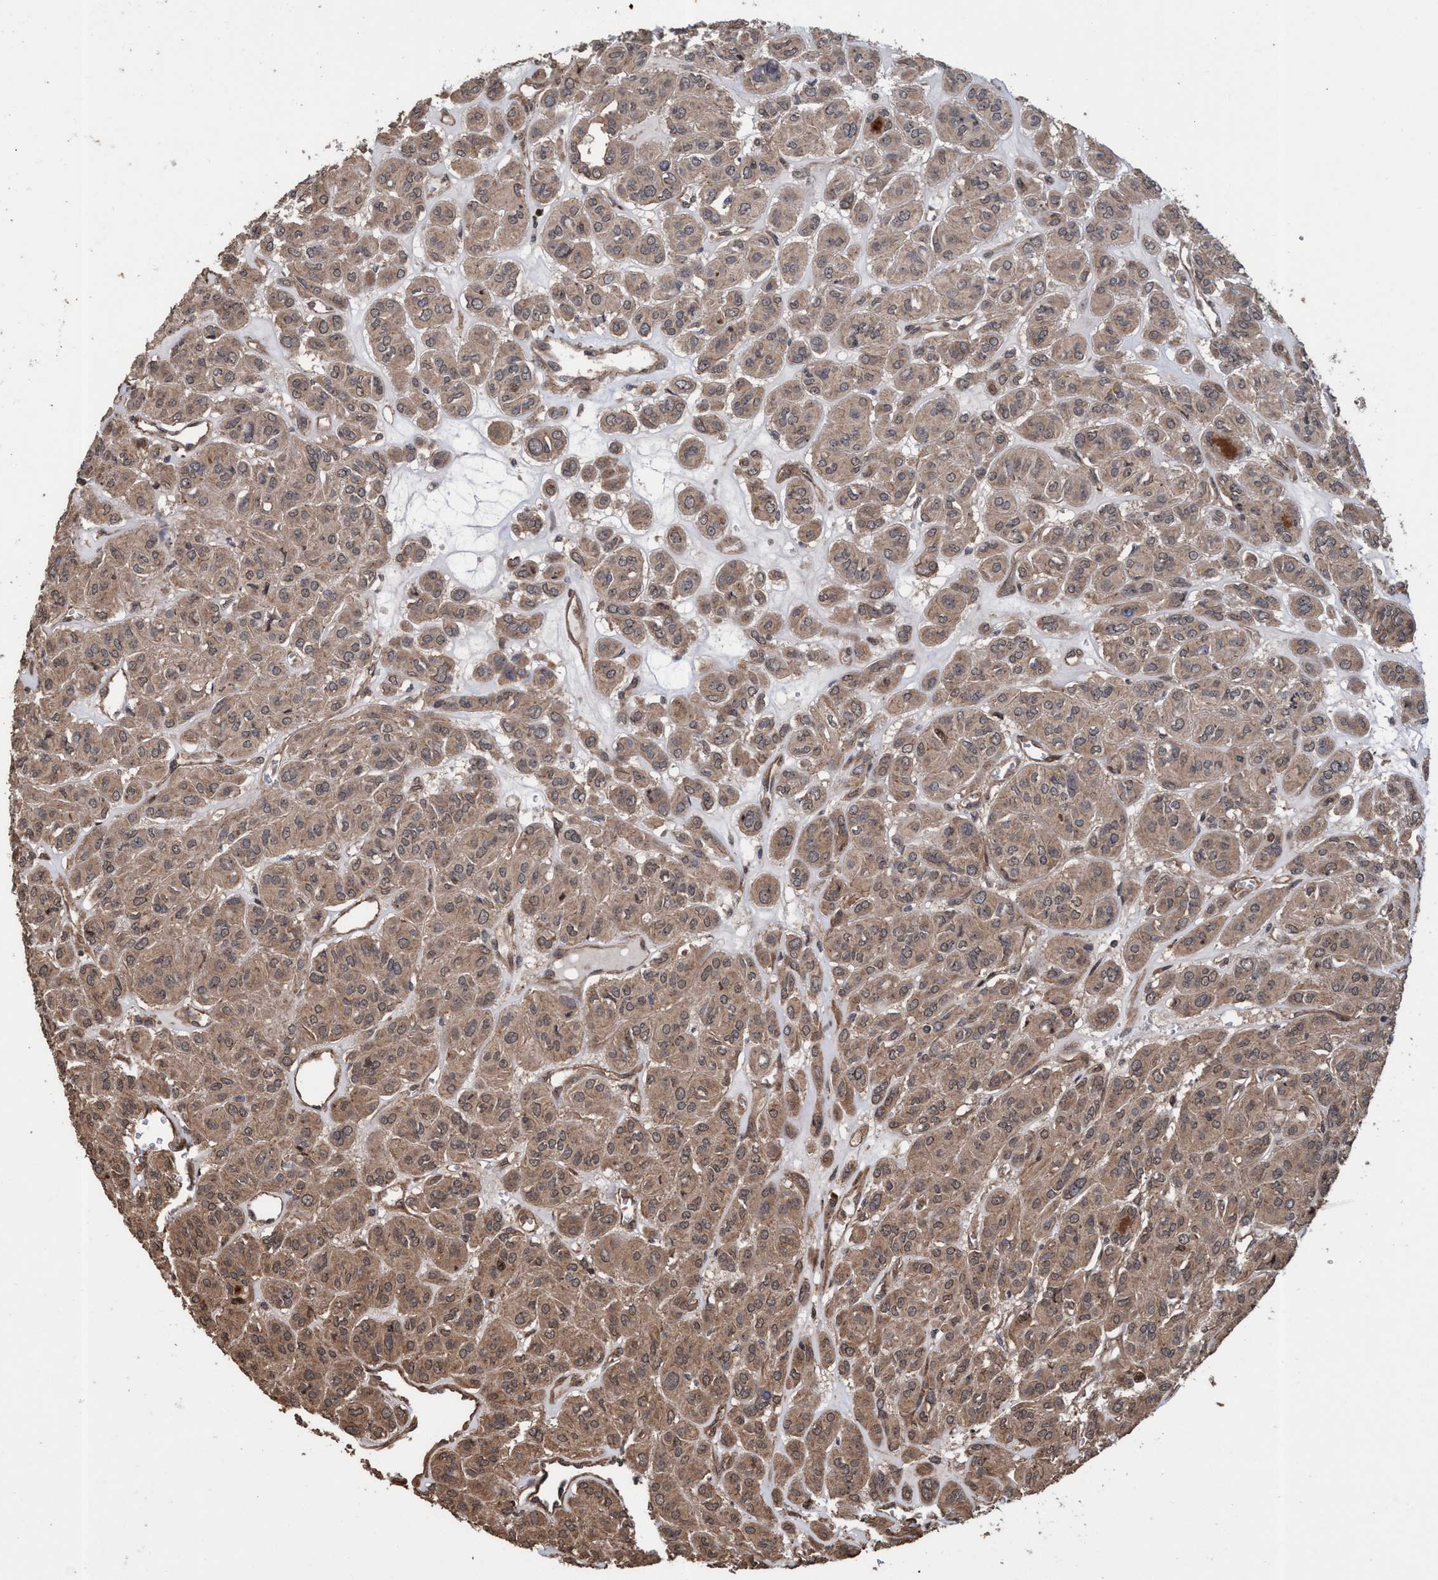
{"staining": {"intensity": "moderate", "quantity": ">75%", "location": "cytoplasmic/membranous,nuclear"}, "tissue": "thyroid cancer", "cell_type": "Tumor cells", "image_type": "cancer", "snomed": [{"axis": "morphology", "description": "Follicular adenoma carcinoma, NOS"}, {"axis": "topography", "description": "Thyroid gland"}], "caption": "A histopathology image of follicular adenoma carcinoma (thyroid) stained for a protein displays moderate cytoplasmic/membranous and nuclear brown staining in tumor cells. (DAB = brown stain, brightfield microscopy at high magnification).", "gene": "TRPC7", "patient": {"sex": "female", "age": 71}}